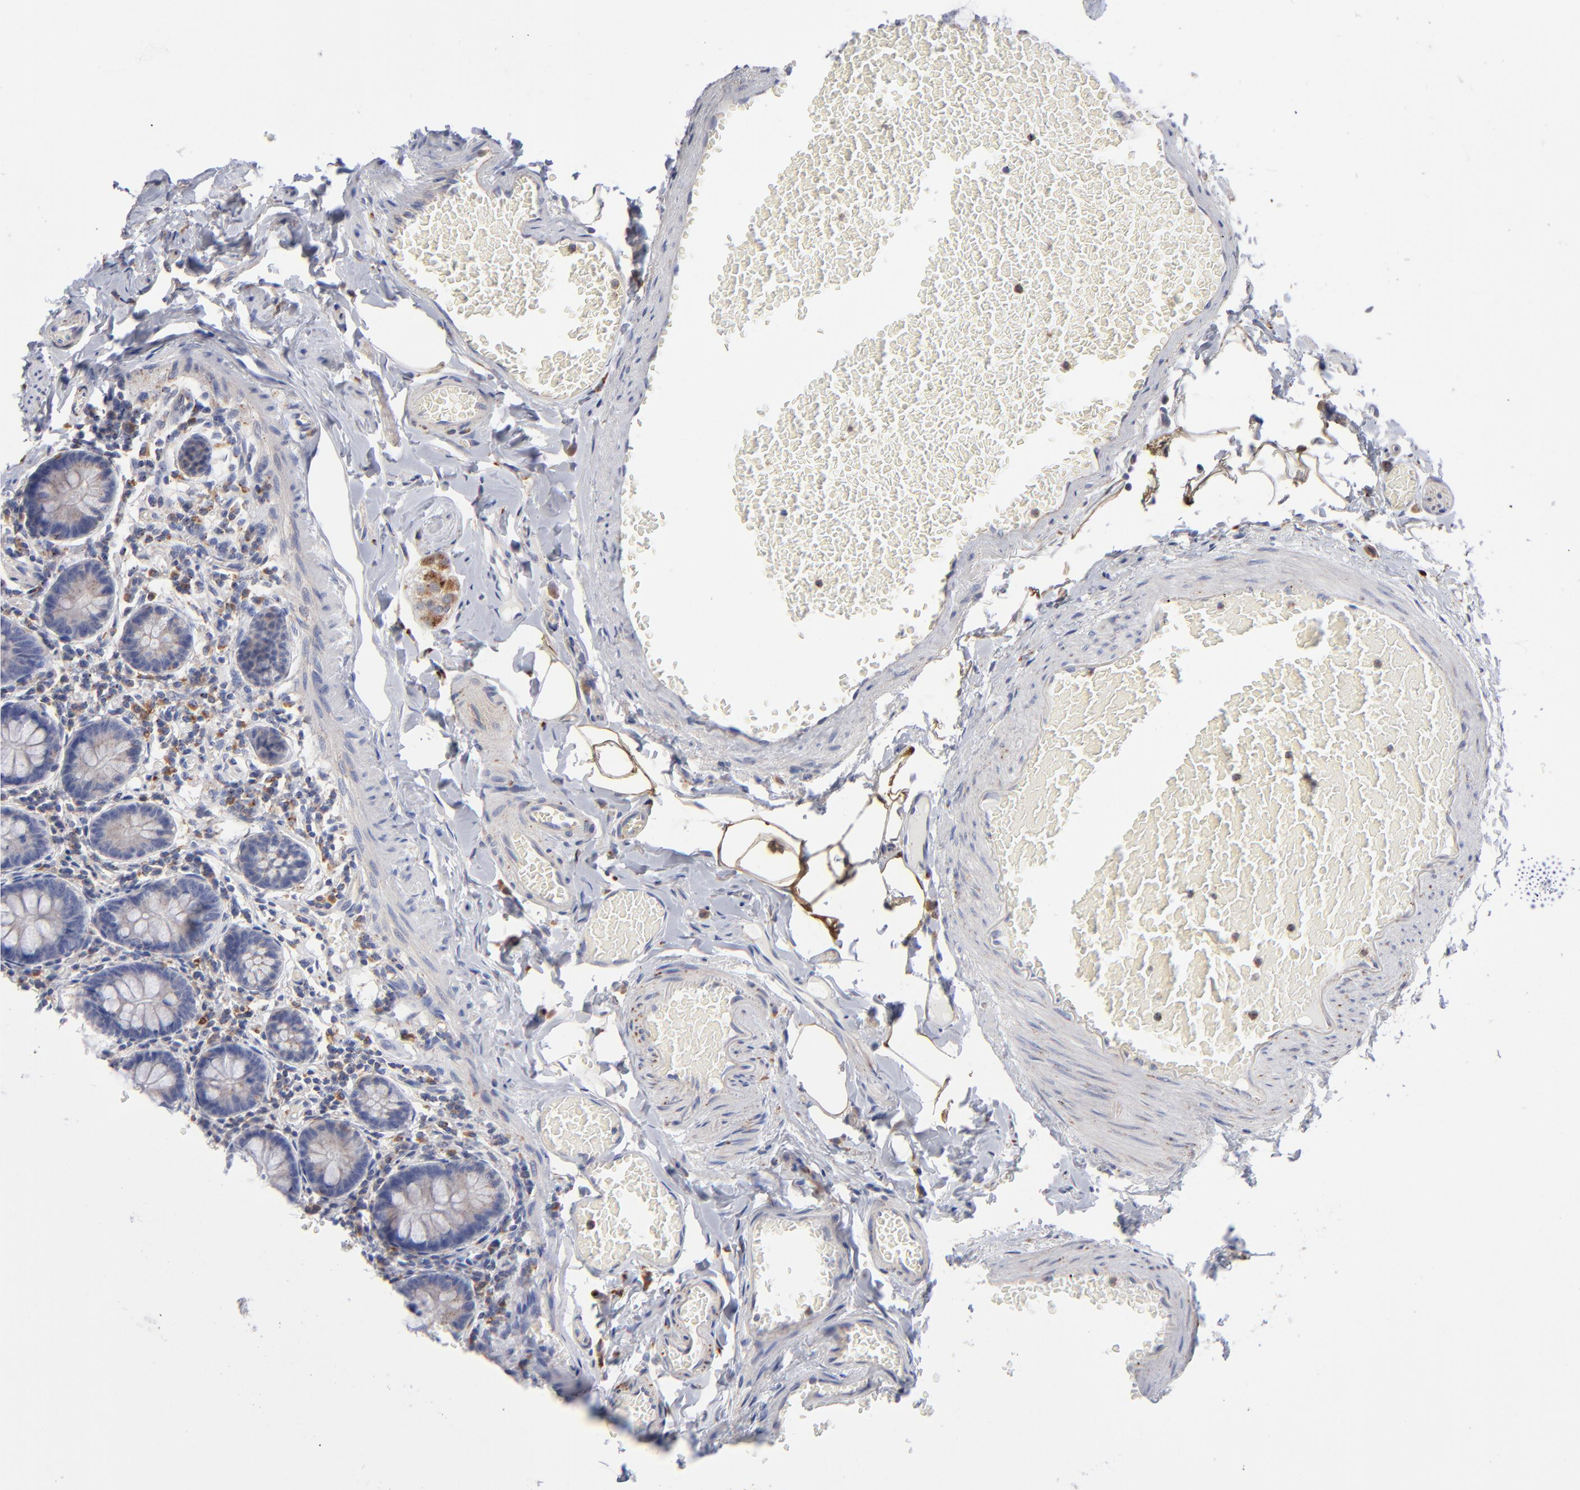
{"staining": {"intensity": "weak", "quantity": ">75%", "location": "cytoplasmic/membranous"}, "tissue": "small intestine", "cell_type": "Glandular cells", "image_type": "normal", "snomed": [{"axis": "morphology", "description": "Normal tissue, NOS"}, {"axis": "topography", "description": "Small intestine"}], "caption": "Immunohistochemistry micrograph of benign small intestine: small intestine stained using immunohistochemistry (IHC) exhibits low levels of weak protein expression localized specifically in the cytoplasmic/membranous of glandular cells, appearing as a cytoplasmic/membranous brown color.", "gene": "RRAGA", "patient": {"sex": "male", "age": 41}}